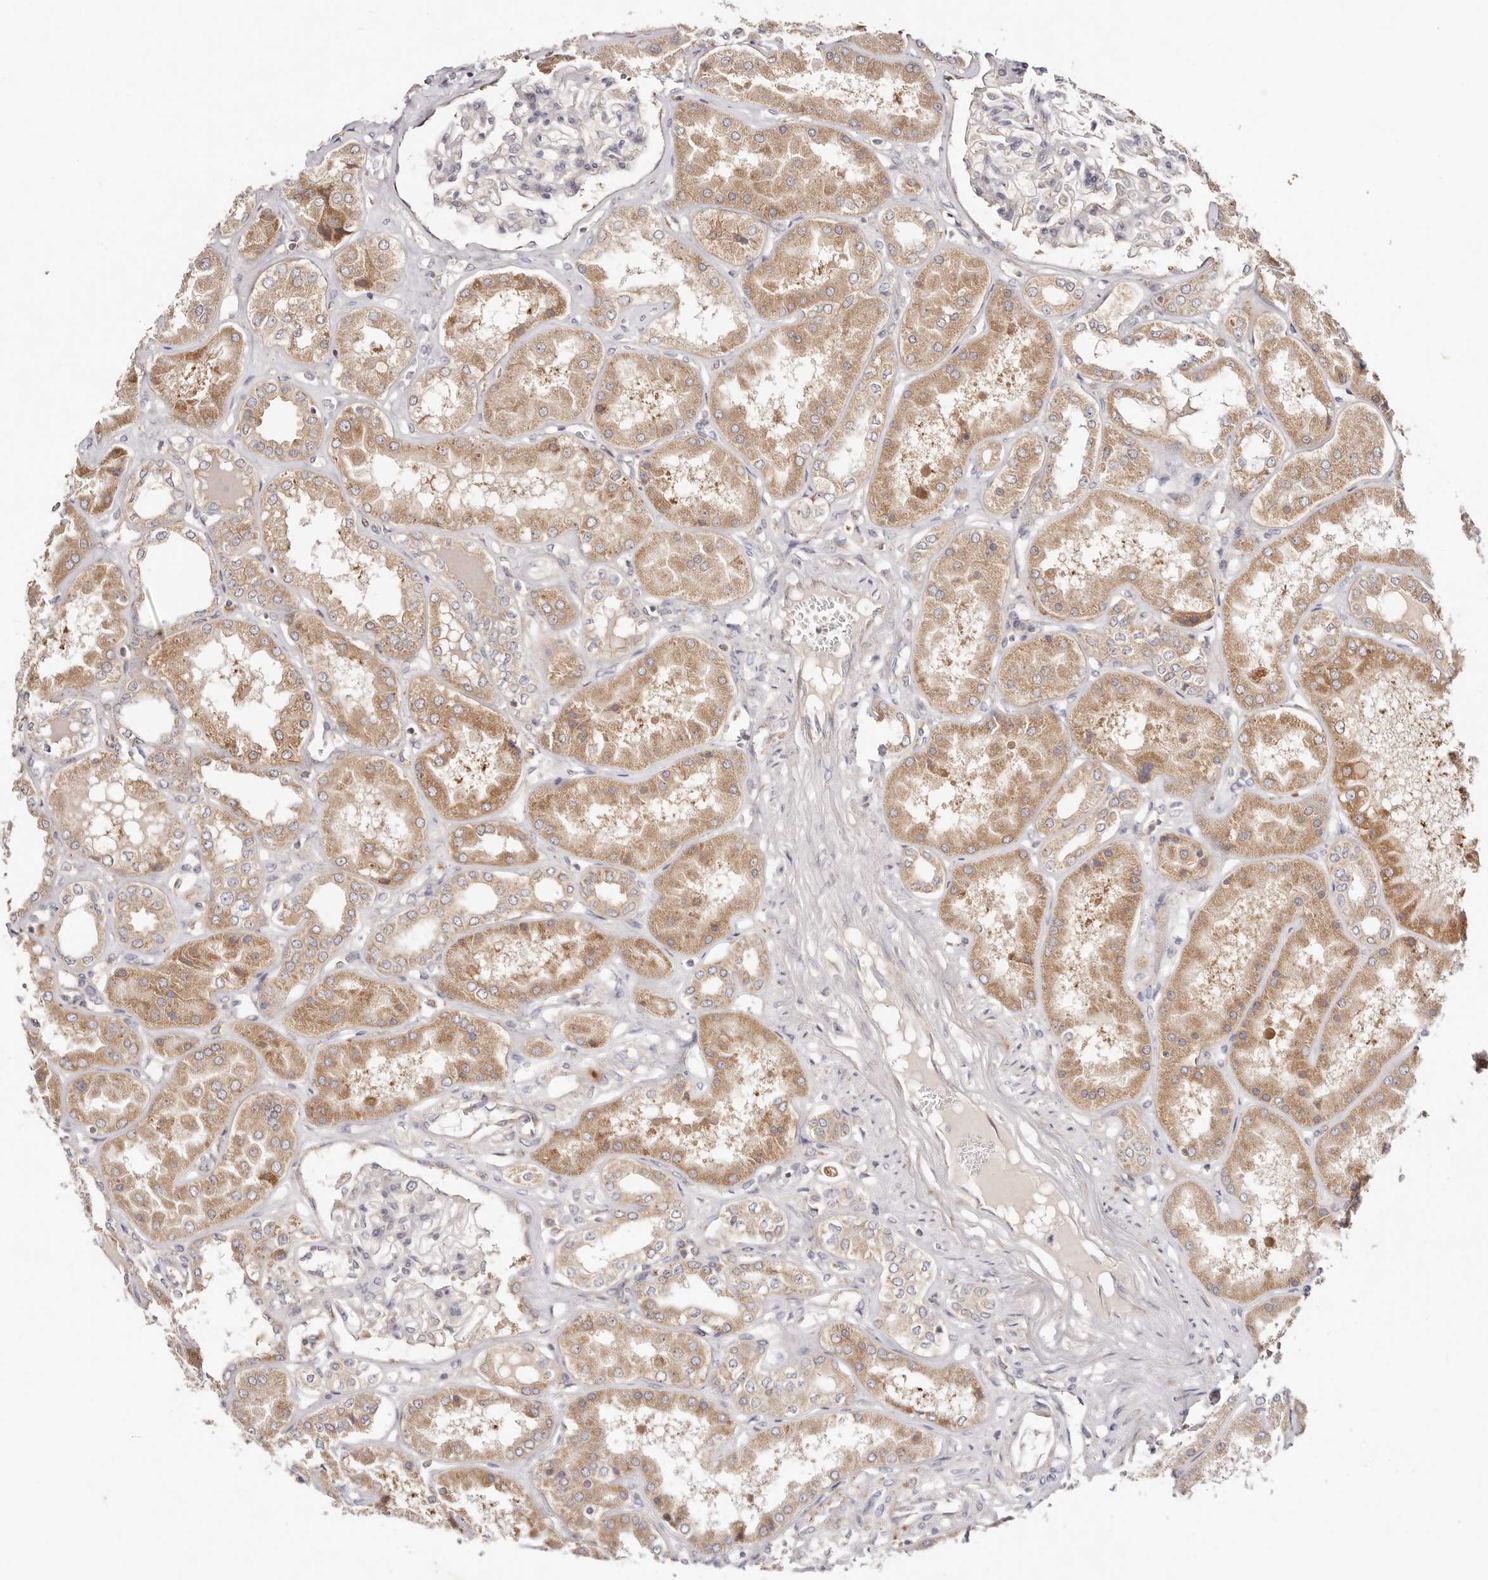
{"staining": {"intensity": "negative", "quantity": "none", "location": "none"}, "tissue": "kidney", "cell_type": "Cells in glomeruli", "image_type": "normal", "snomed": [{"axis": "morphology", "description": "Normal tissue, NOS"}, {"axis": "topography", "description": "Kidney"}], "caption": "Immunohistochemistry image of benign kidney: kidney stained with DAB exhibits no significant protein staining in cells in glomeruli. (IHC, brightfield microscopy, high magnification).", "gene": "GNA13", "patient": {"sex": "female", "age": 56}}